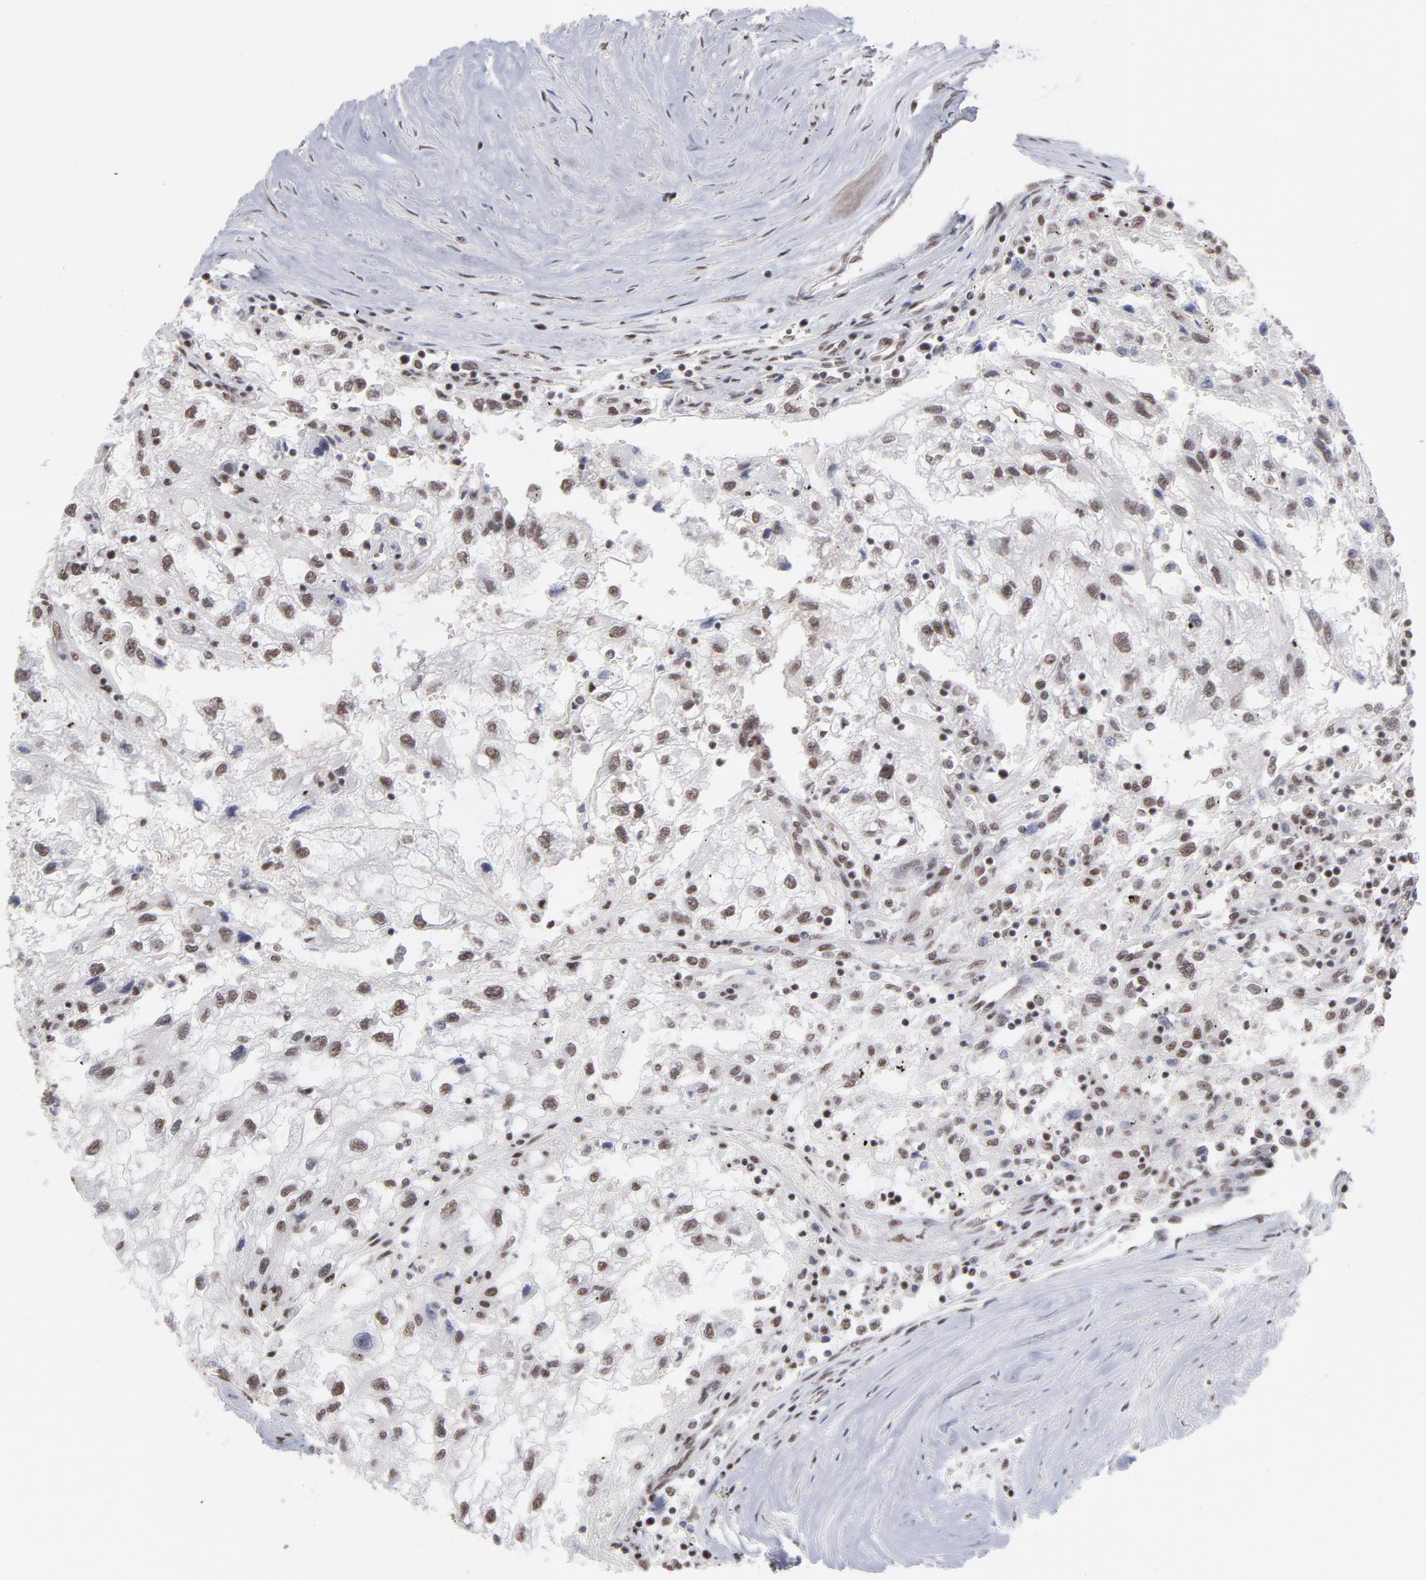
{"staining": {"intensity": "moderate", "quantity": "25%-75%", "location": "nuclear"}, "tissue": "renal cancer", "cell_type": "Tumor cells", "image_type": "cancer", "snomed": [{"axis": "morphology", "description": "Normal tissue, NOS"}, {"axis": "morphology", "description": "Adenocarcinoma, NOS"}, {"axis": "topography", "description": "Kidney"}], "caption": "Tumor cells demonstrate medium levels of moderate nuclear expression in about 25%-75% of cells in human renal cancer (adenocarcinoma).", "gene": "ZNF3", "patient": {"sex": "male", "age": 71}}